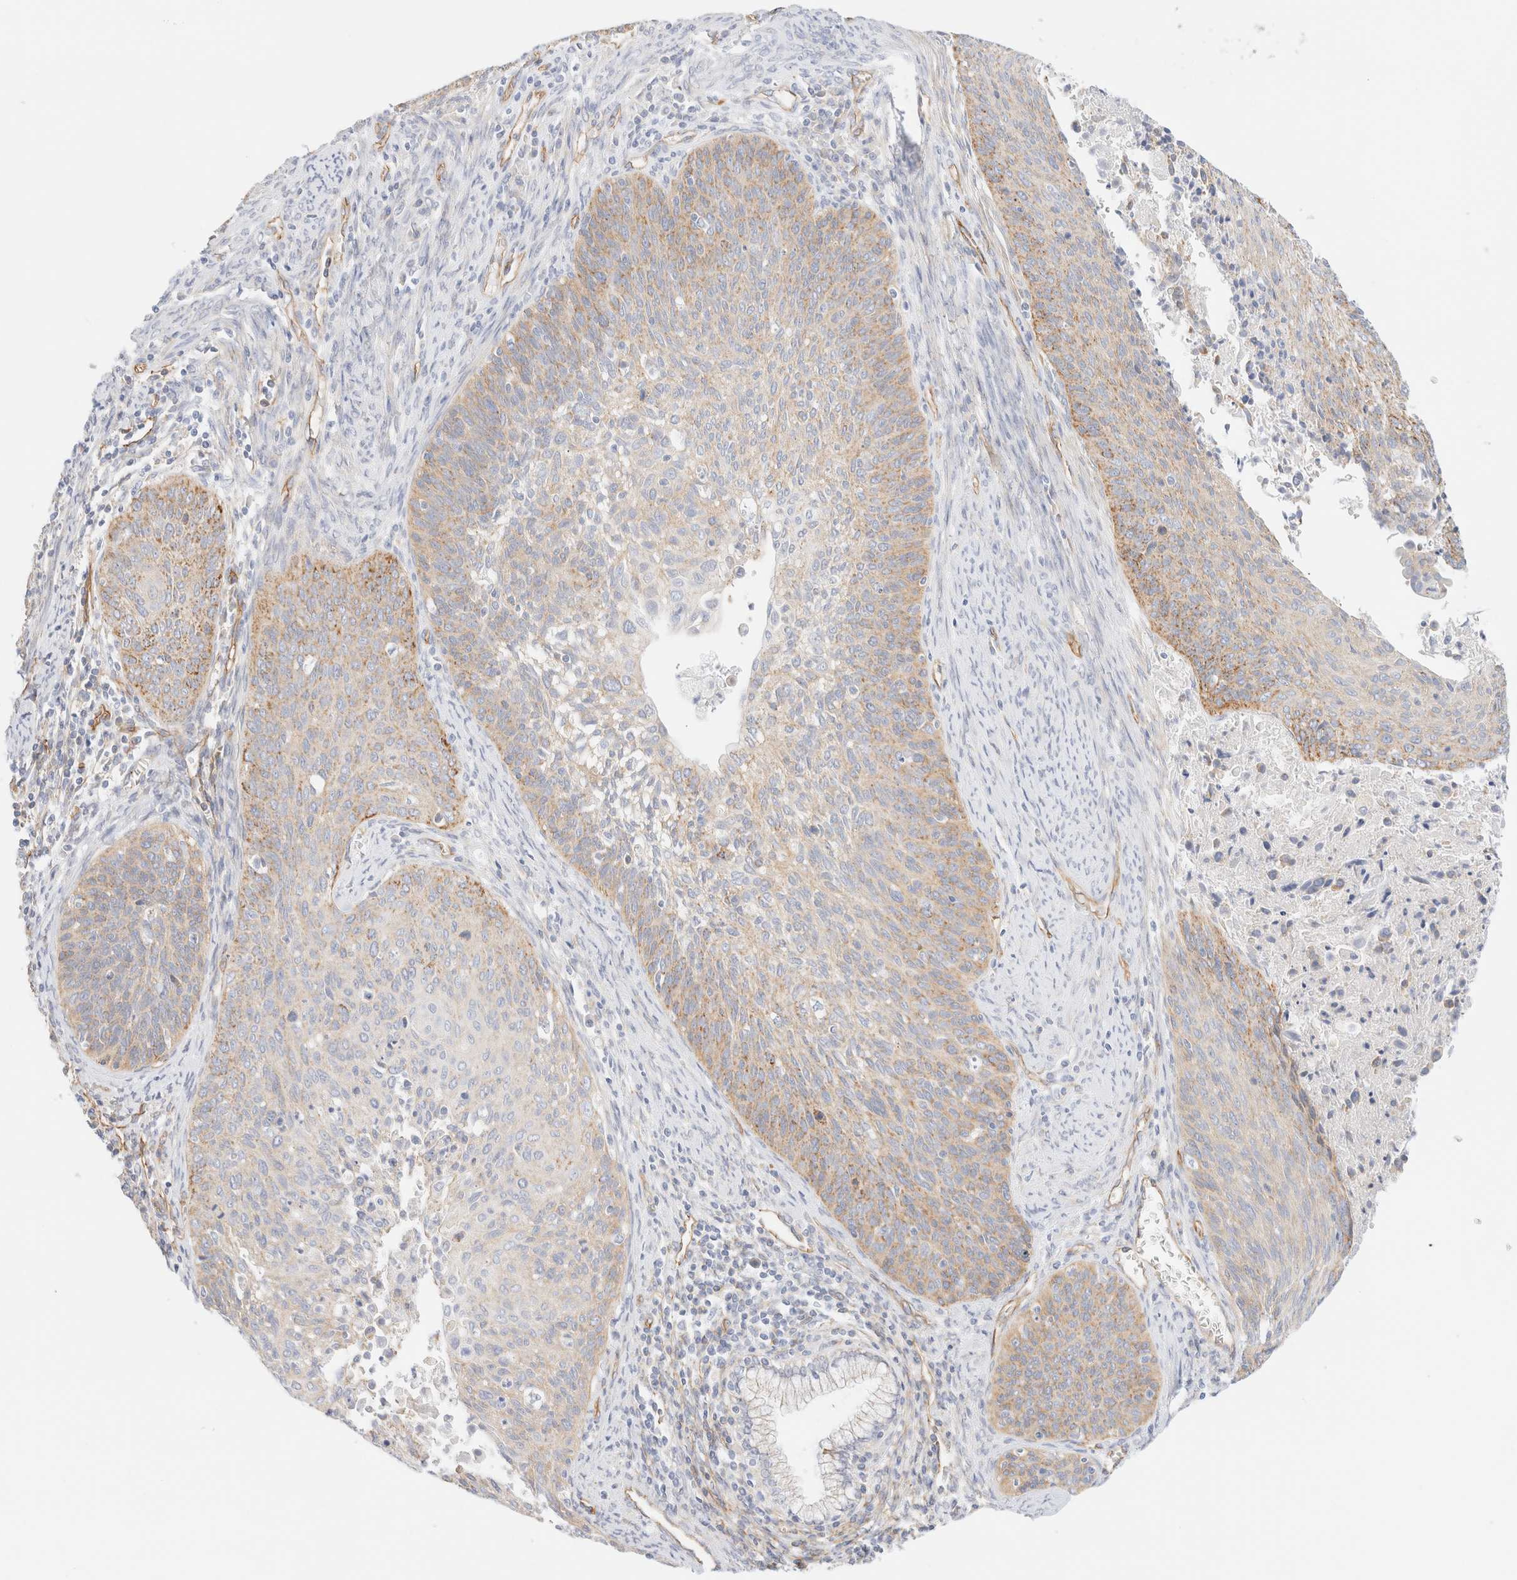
{"staining": {"intensity": "moderate", "quantity": "25%-75%", "location": "cytoplasmic/membranous"}, "tissue": "cervical cancer", "cell_type": "Tumor cells", "image_type": "cancer", "snomed": [{"axis": "morphology", "description": "Squamous cell carcinoma, NOS"}, {"axis": "topography", "description": "Cervix"}], "caption": "This image exhibits immunohistochemistry (IHC) staining of squamous cell carcinoma (cervical), with medium moderate cytoplasmic/membranous staining in about 25%-75% of tumor cells.", "gene": "CYB5R4", "patient": {"sex": "female", "age": 55}}